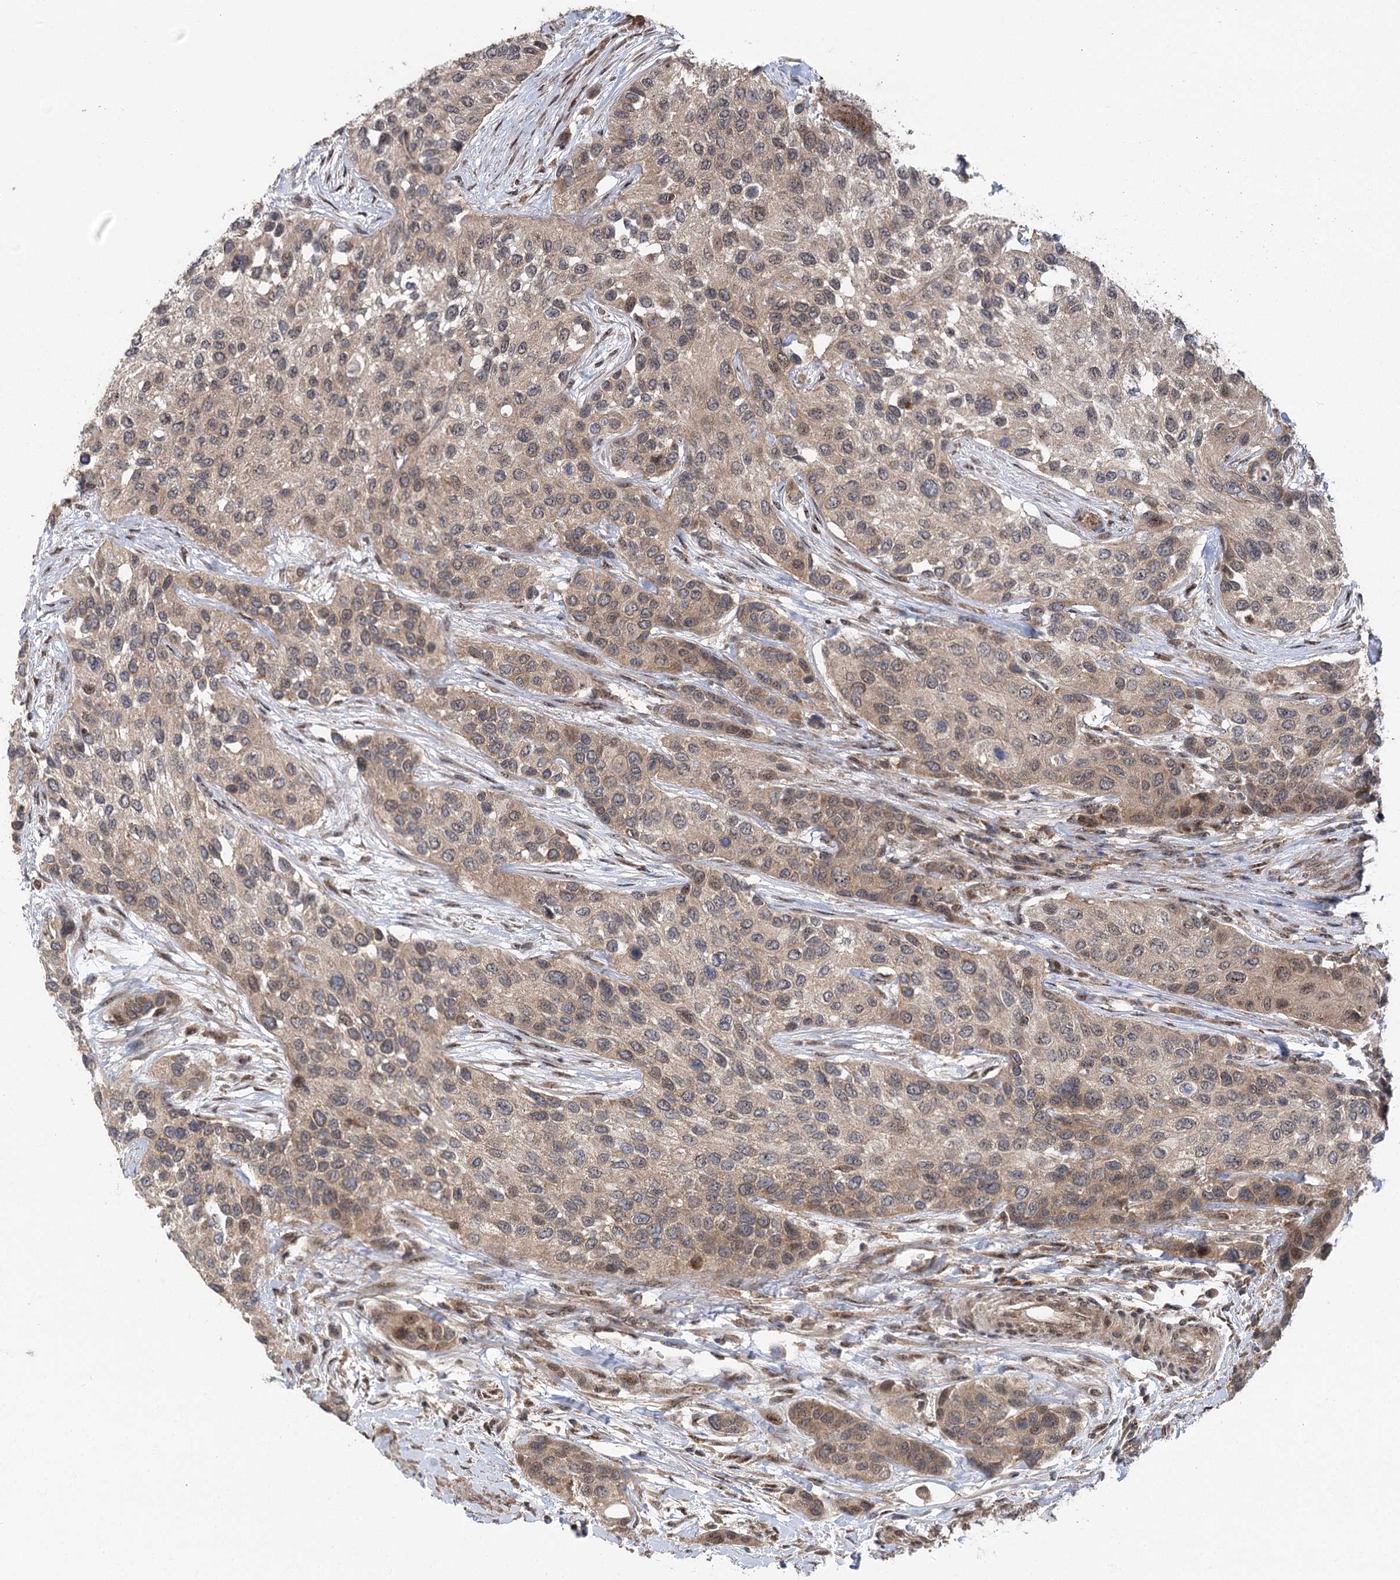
{"staining": {"intensity": "weak", "quantity": "25%-75%", "location": "cytoplasmic/membranous"}, "tissue": "urothelial cancer", "cell_type": "Tumor cells", "image_type": "cancer", "snomed": [{"axis": "morphology", "description": "Normal tissue, NOS"}, {"axis": "morphology", "description": "Urothelial carcinoma, High grade"}, {"axis": "topography", "description": "Vascular tissue"}, {"axis": "topography", "description": "Urinary bladder"}], "caption": "This is an image of IHC staining of urothelial cancer, which shows weak staining in the cytoplasmic/membranous of tumor cells.", "gene": "C12orf4", "patient": {"sex": "female", "age": 56}}